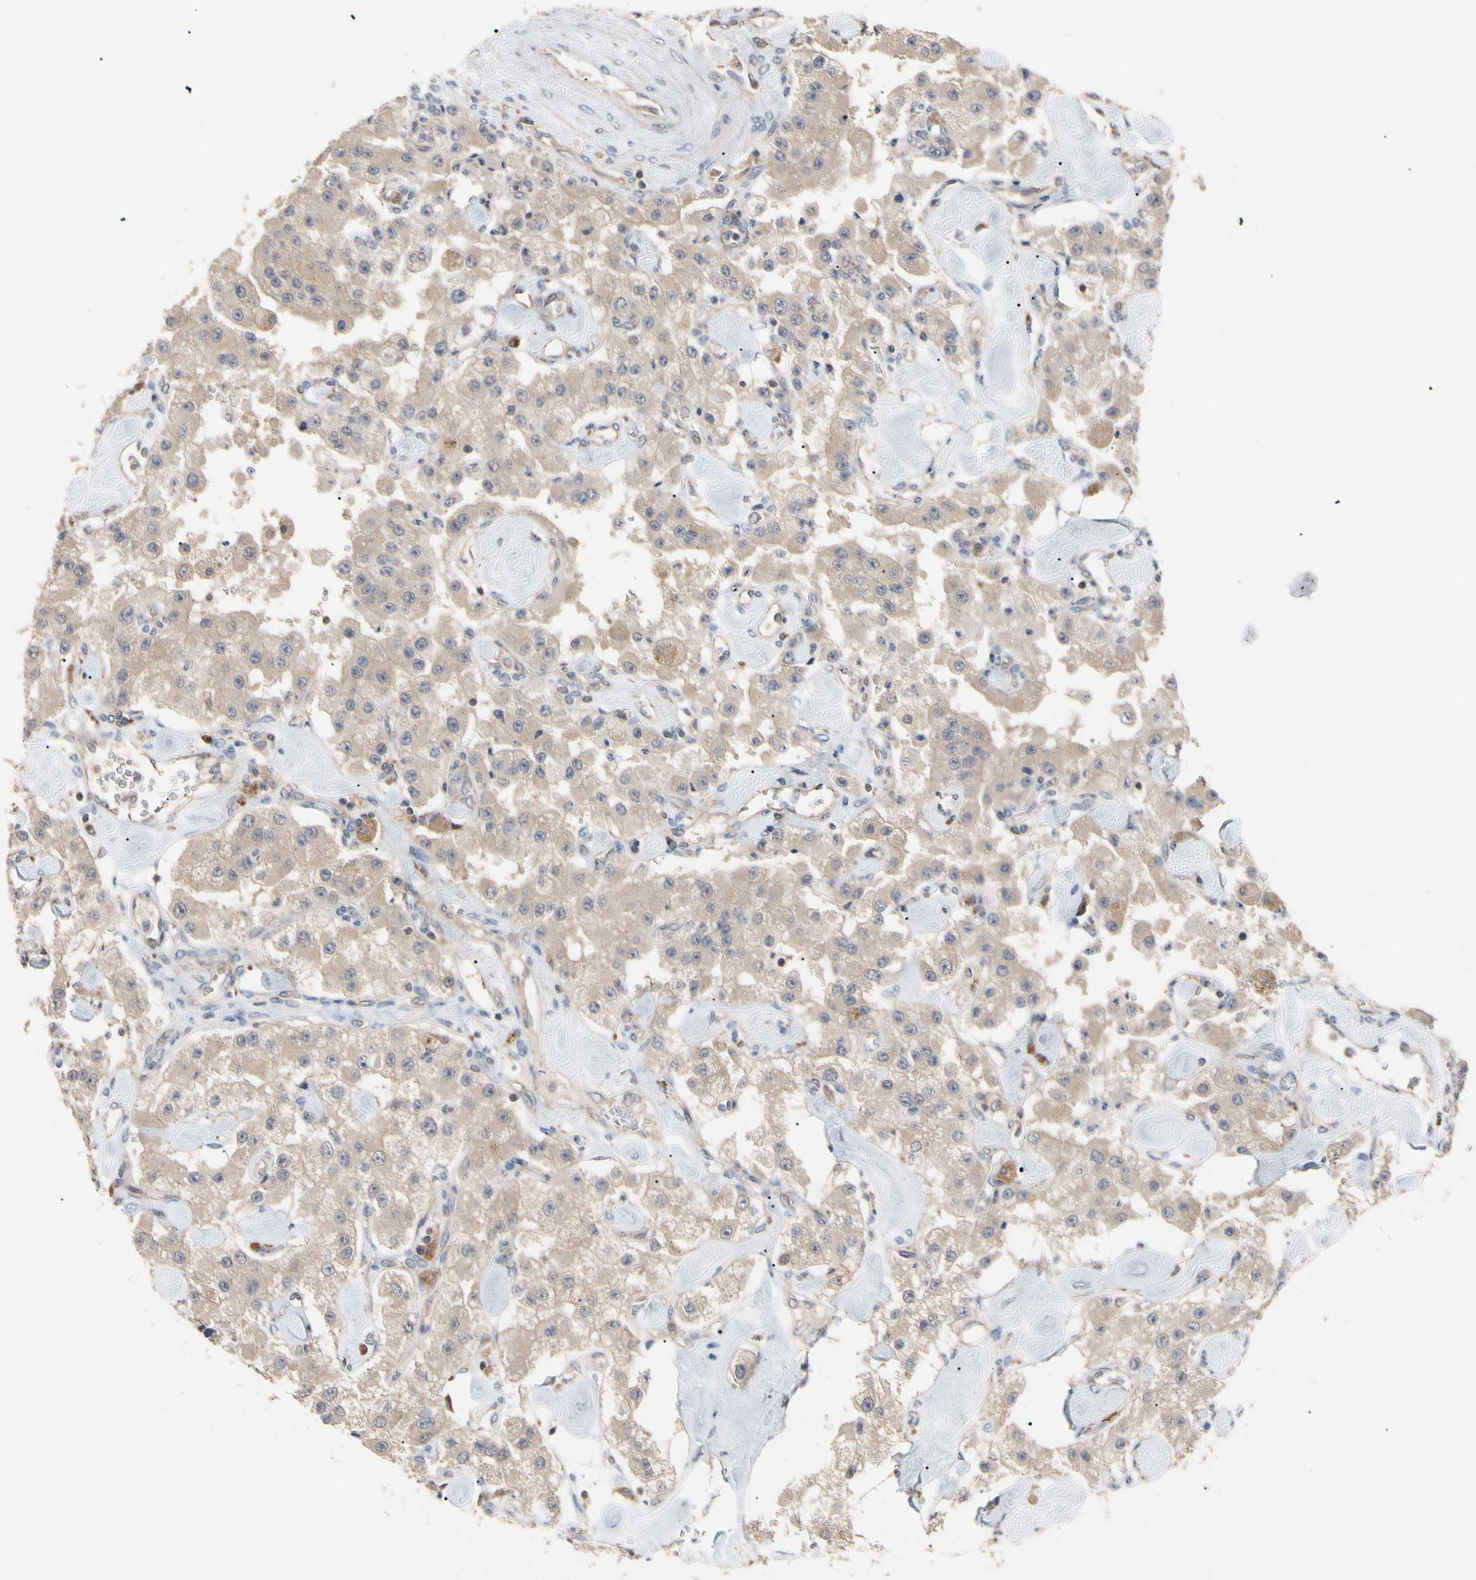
{"staining": {"intensity": "weak", "quantity": ">75%", "location": "cytoplasmic/membranous"}, "tissue": "carcinoid", "cell_type": "Tumor cells", "image_type": "cancer", "snomed": [{"axis": "morphology", "description": "Carcinoid, malignant, NOS"}, {"axis": "topography", "description": "Pancreas"}], "caption": "Human malignant carcinoid stained with a brown dye shows weak cytoplasmic/membranous positive expression in about >75% of tumor cells.", "gene": "DPP8", "patient": {"sex": "male", "age": 41}}